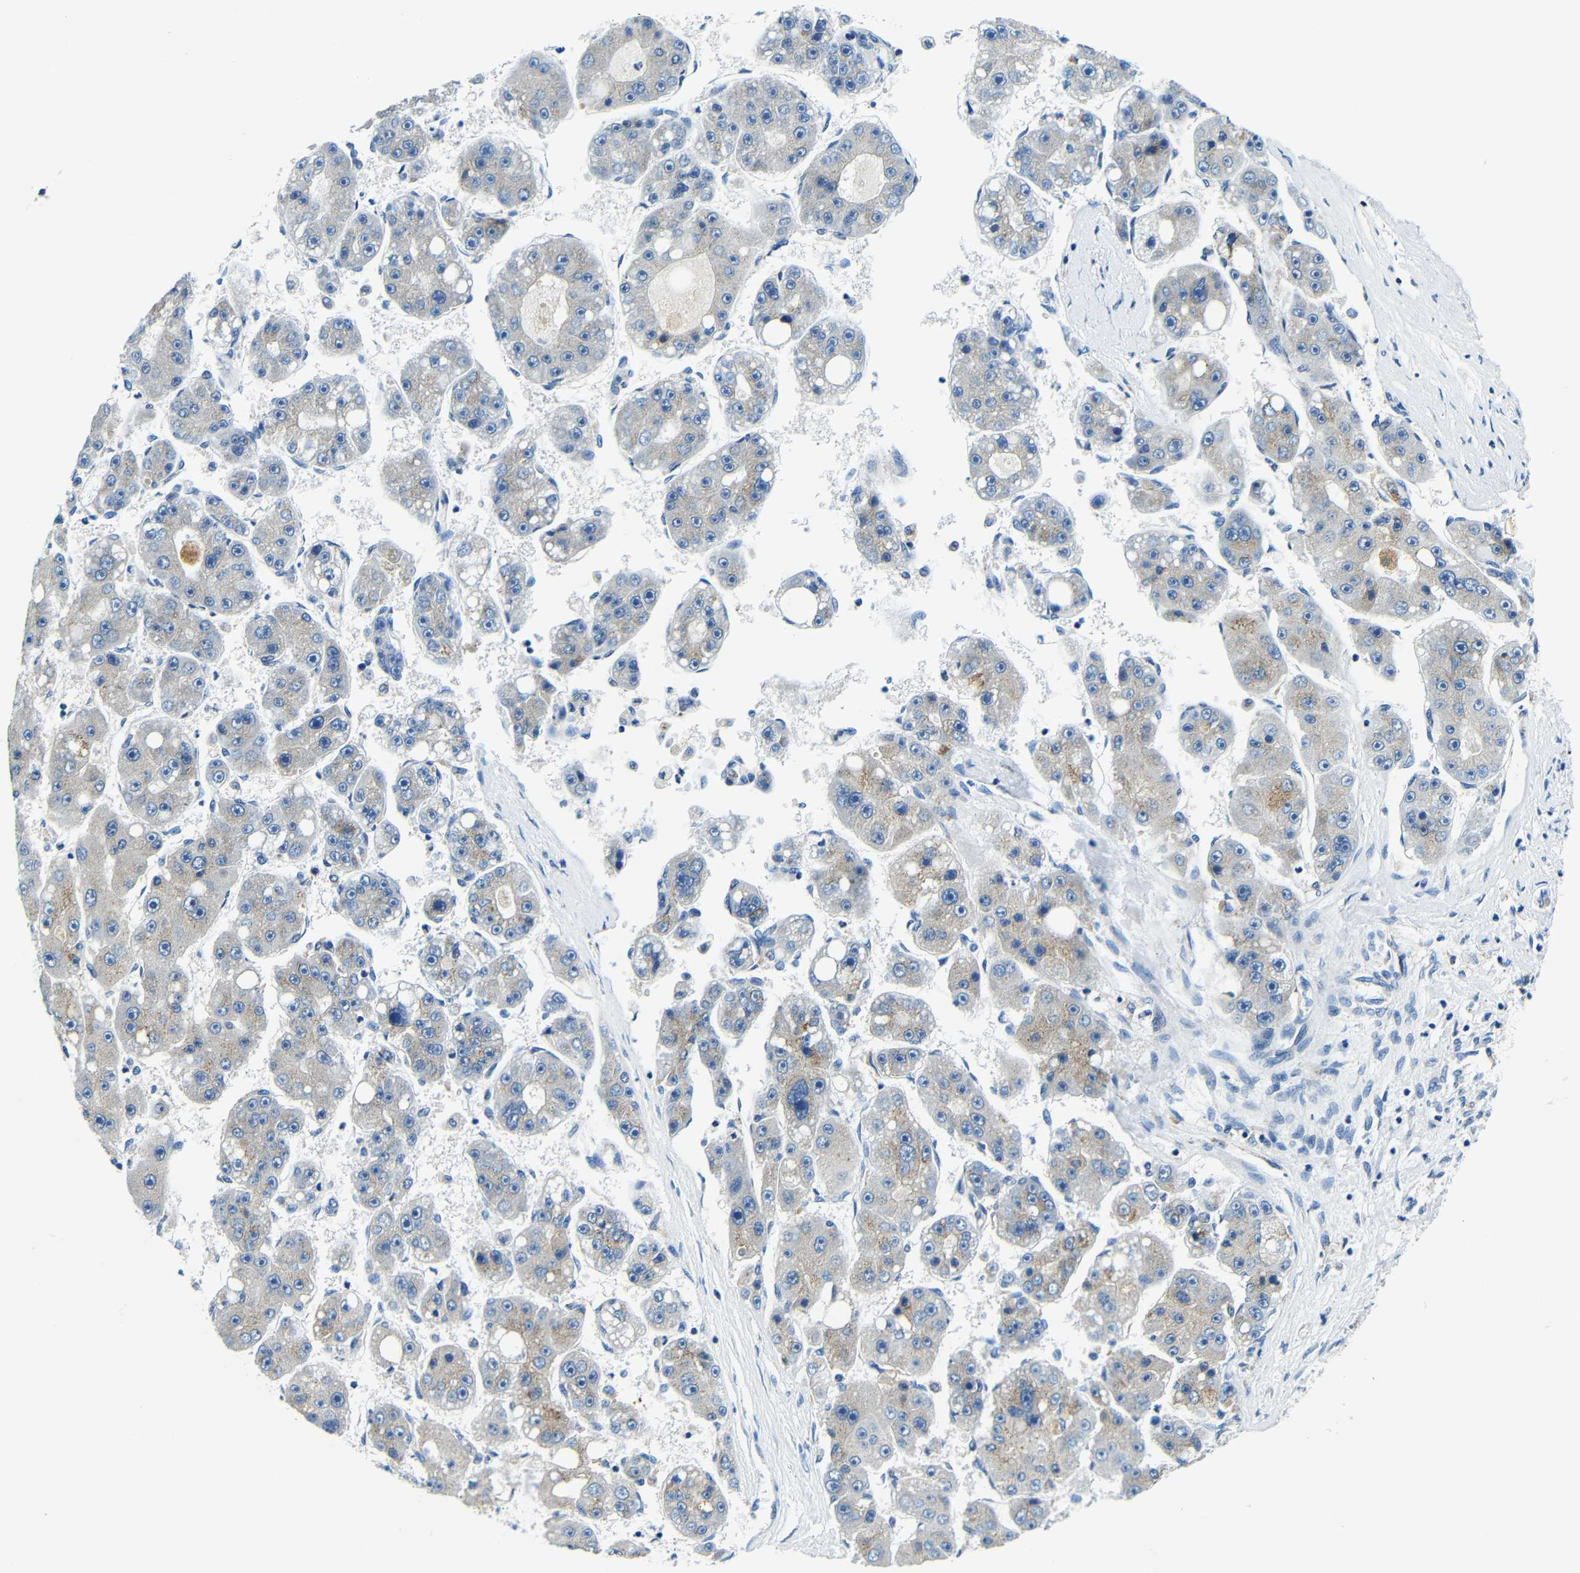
{"staining": {"intensity": "weak", "quantity": "<25%", "location": "cytoplasmic/membranous"}, "tissue": "liver cancer", "cell_type": "Tumor cells", "image_type": "cancer", "snomed": [{"axis": "morphology", "description": "Carcinoma, Hepatocellular, NOS"}, {"axis": "topography", "description": "Liver"}], "caption": "Protein analysis of hepatocellular carcinoma (liver) shows no significant positivity in tumor cells.", "gene": "USO1", "patient": {"sex": "female", "age": 61}}